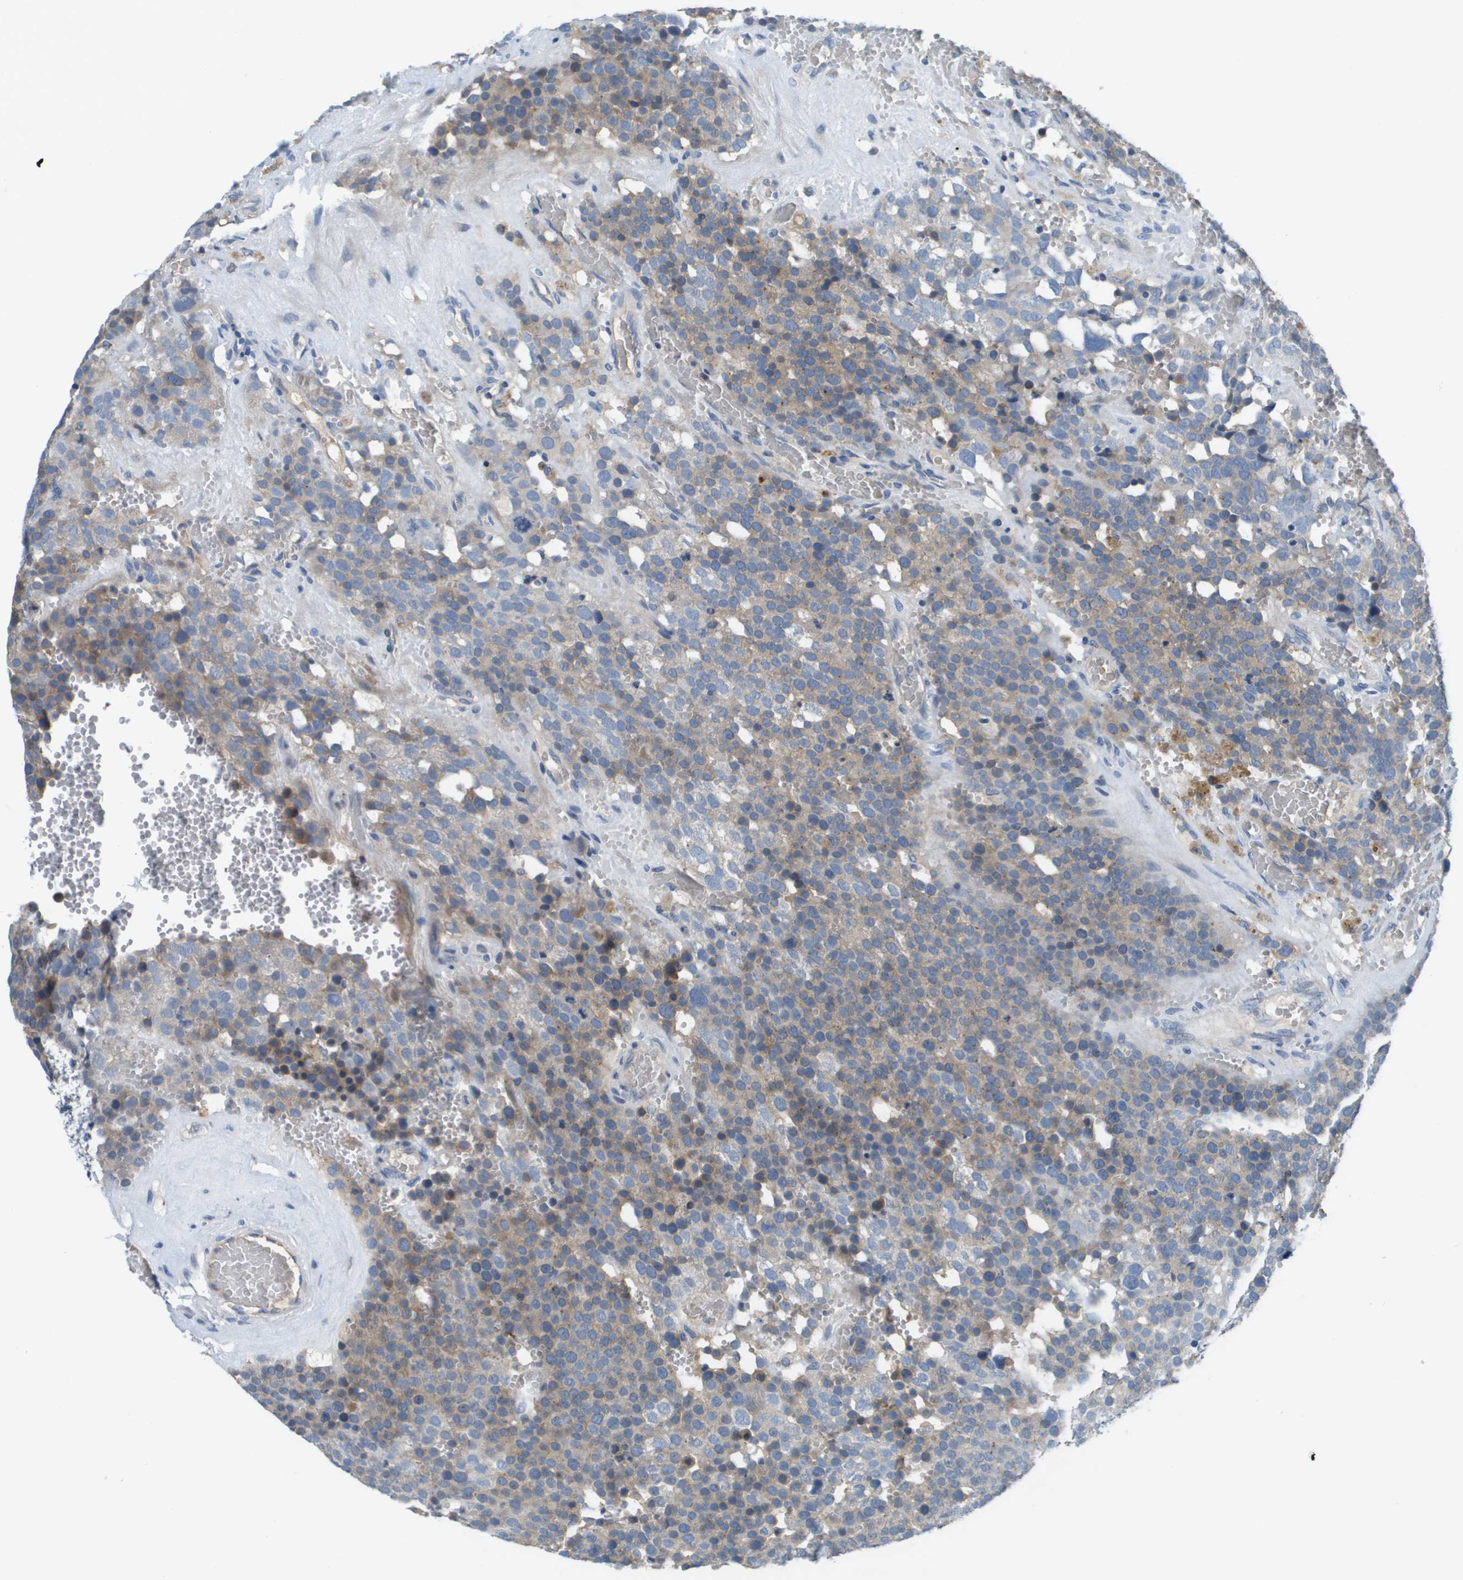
{"staining": {"intensity": "weak", "quantity": ">75%", "location": "cytoplasmic/membranous"}, "tissue": "testis cancer", "cell_type": "Tumor cells", "image_type": "cancer", "snomed": [{"axis": "morphology", "description": "Seminoma, NOS"}, {"axis": "topography", "description": "Testis"}], "caption": "Tumor cells demonstrate low levels of weak cytoplasmic/membranous expression in approximately >75% of cells in testis cancer (seminoma). The staining is performed using DAB (3,3'-diaminobenzidine) brown chromogen to label protein expression. The nuclei are counter-stained blue using hematoxylin.", "gene": "NCS1", "patient": {"sex": "male", "age": 71}}